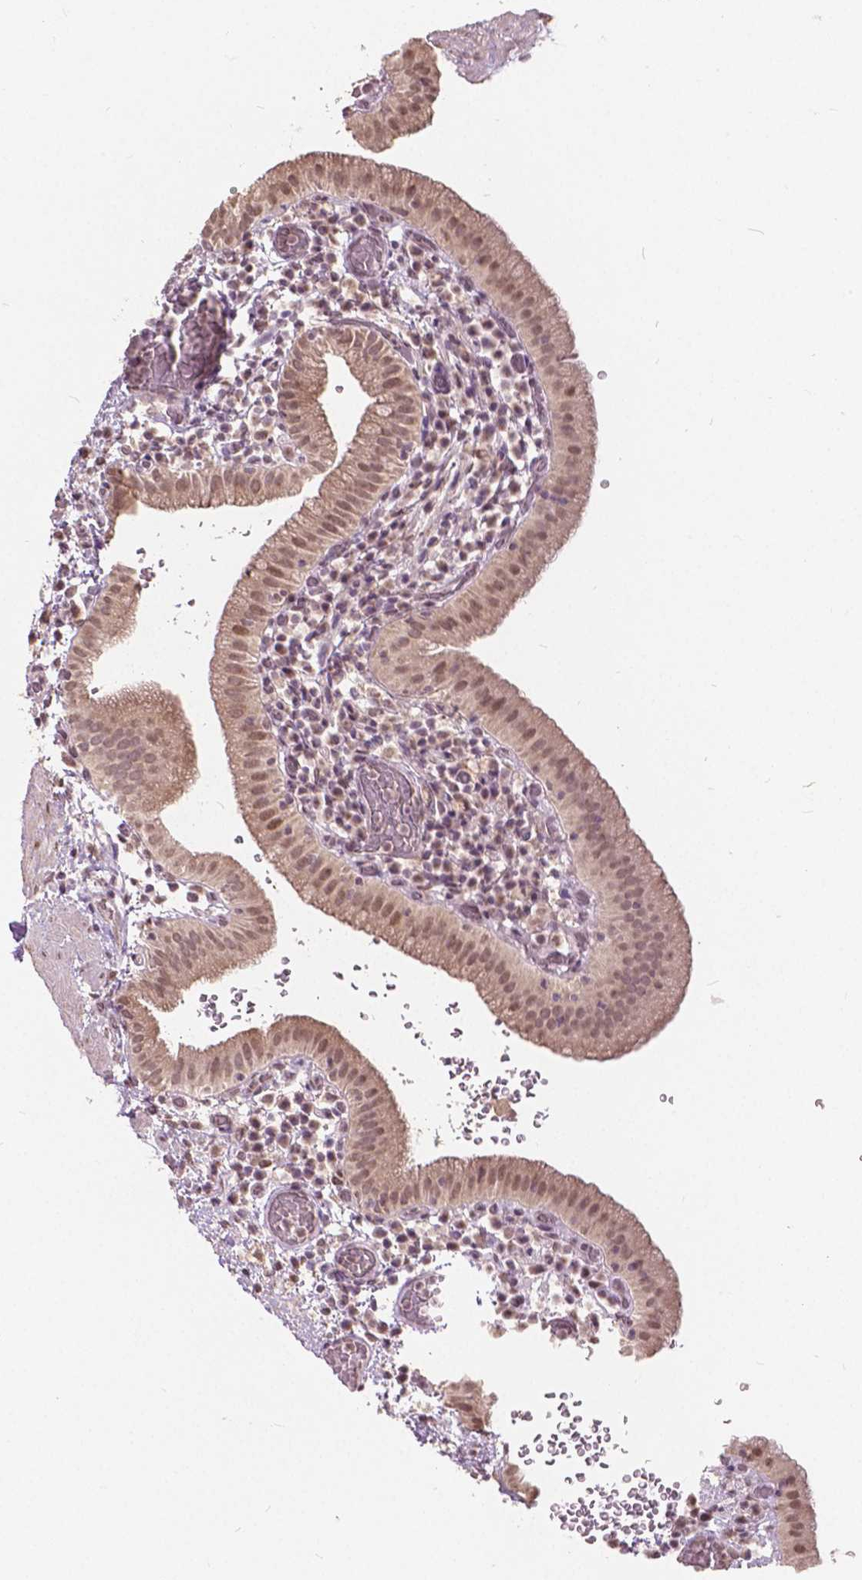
{"staining": {"intensity": "moderate", "quantity": ">75%", "location": "nuclear"}, "tissue": "gallbladder", "cell_type": "Glandular cells", "image_type": "normal", "snomed": [{"axis": "morphology", "description": "Normal tissue, NOS"}, {"axis": "topography", "description": "Gallbladder"}], "caption": "DAB immunohistochemical staining of normal gallbladder reveals moderate nuclear protein positivity in about >75% of glandular cells.", "gene": "HOXA10", "patient": {"sex": "male", "age": 26}}